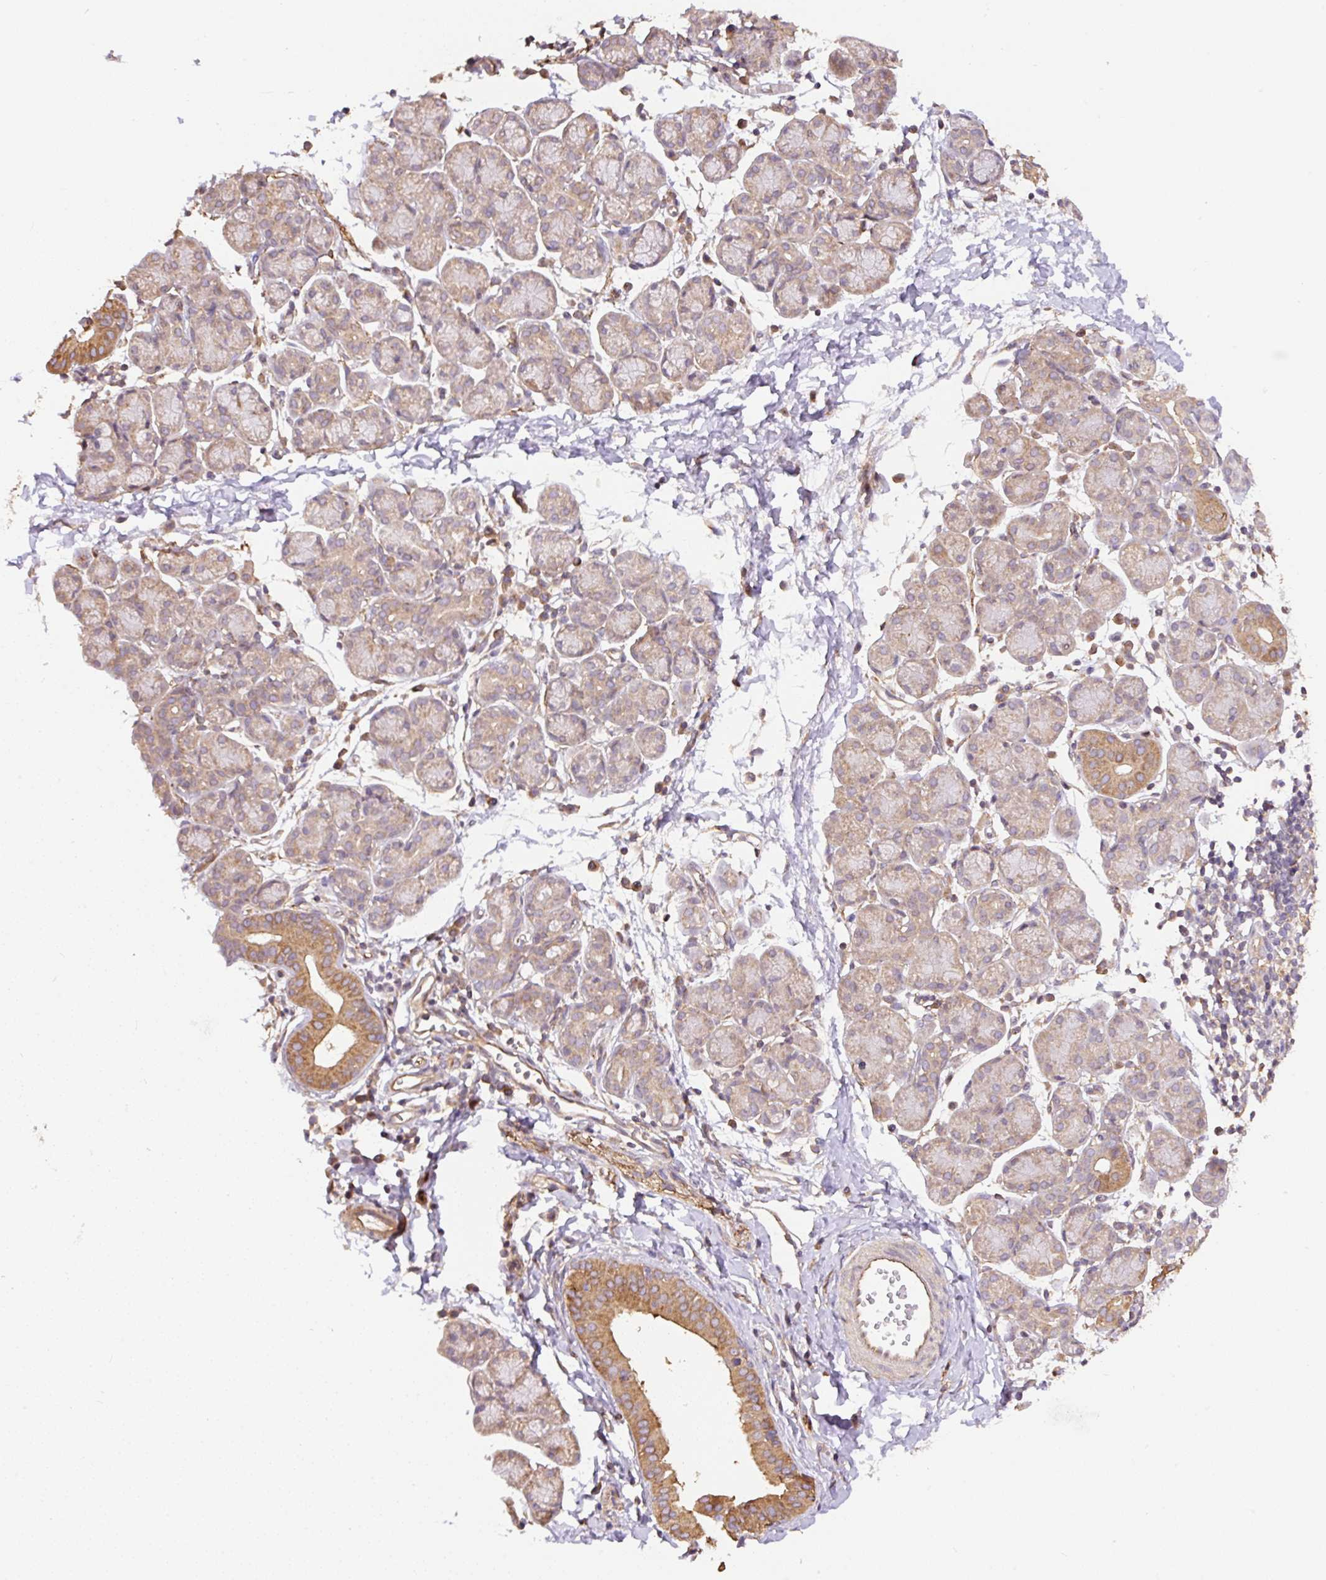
{"staining": {"intensity": "moderate", "quantity": "25%-75%", "location": "cytoplasmic/membranous"}, "tissue": "salivary gland", "cell_type": "Glandular cells", "image_type": "normal", "snomed": [{"axis": "morphology", "description": "Normal tissue, NOS"}, {"axis": "morphology", "description": "Inflammation, NOS"}, {"axis": "topography", "description": "Lymph node"}, {"axis": "topography", "description": "Salivary gland"}], "caption": "DAB (3,3'-diaminobenzidine) immunohistochemical staining of normal human salivary gland displays moderate cytoplasmic/membranous protein positivity in about 25%-75% of glandular cells.", "gene": "COX8A", "patient": {"sex": "male", "age": 3}}